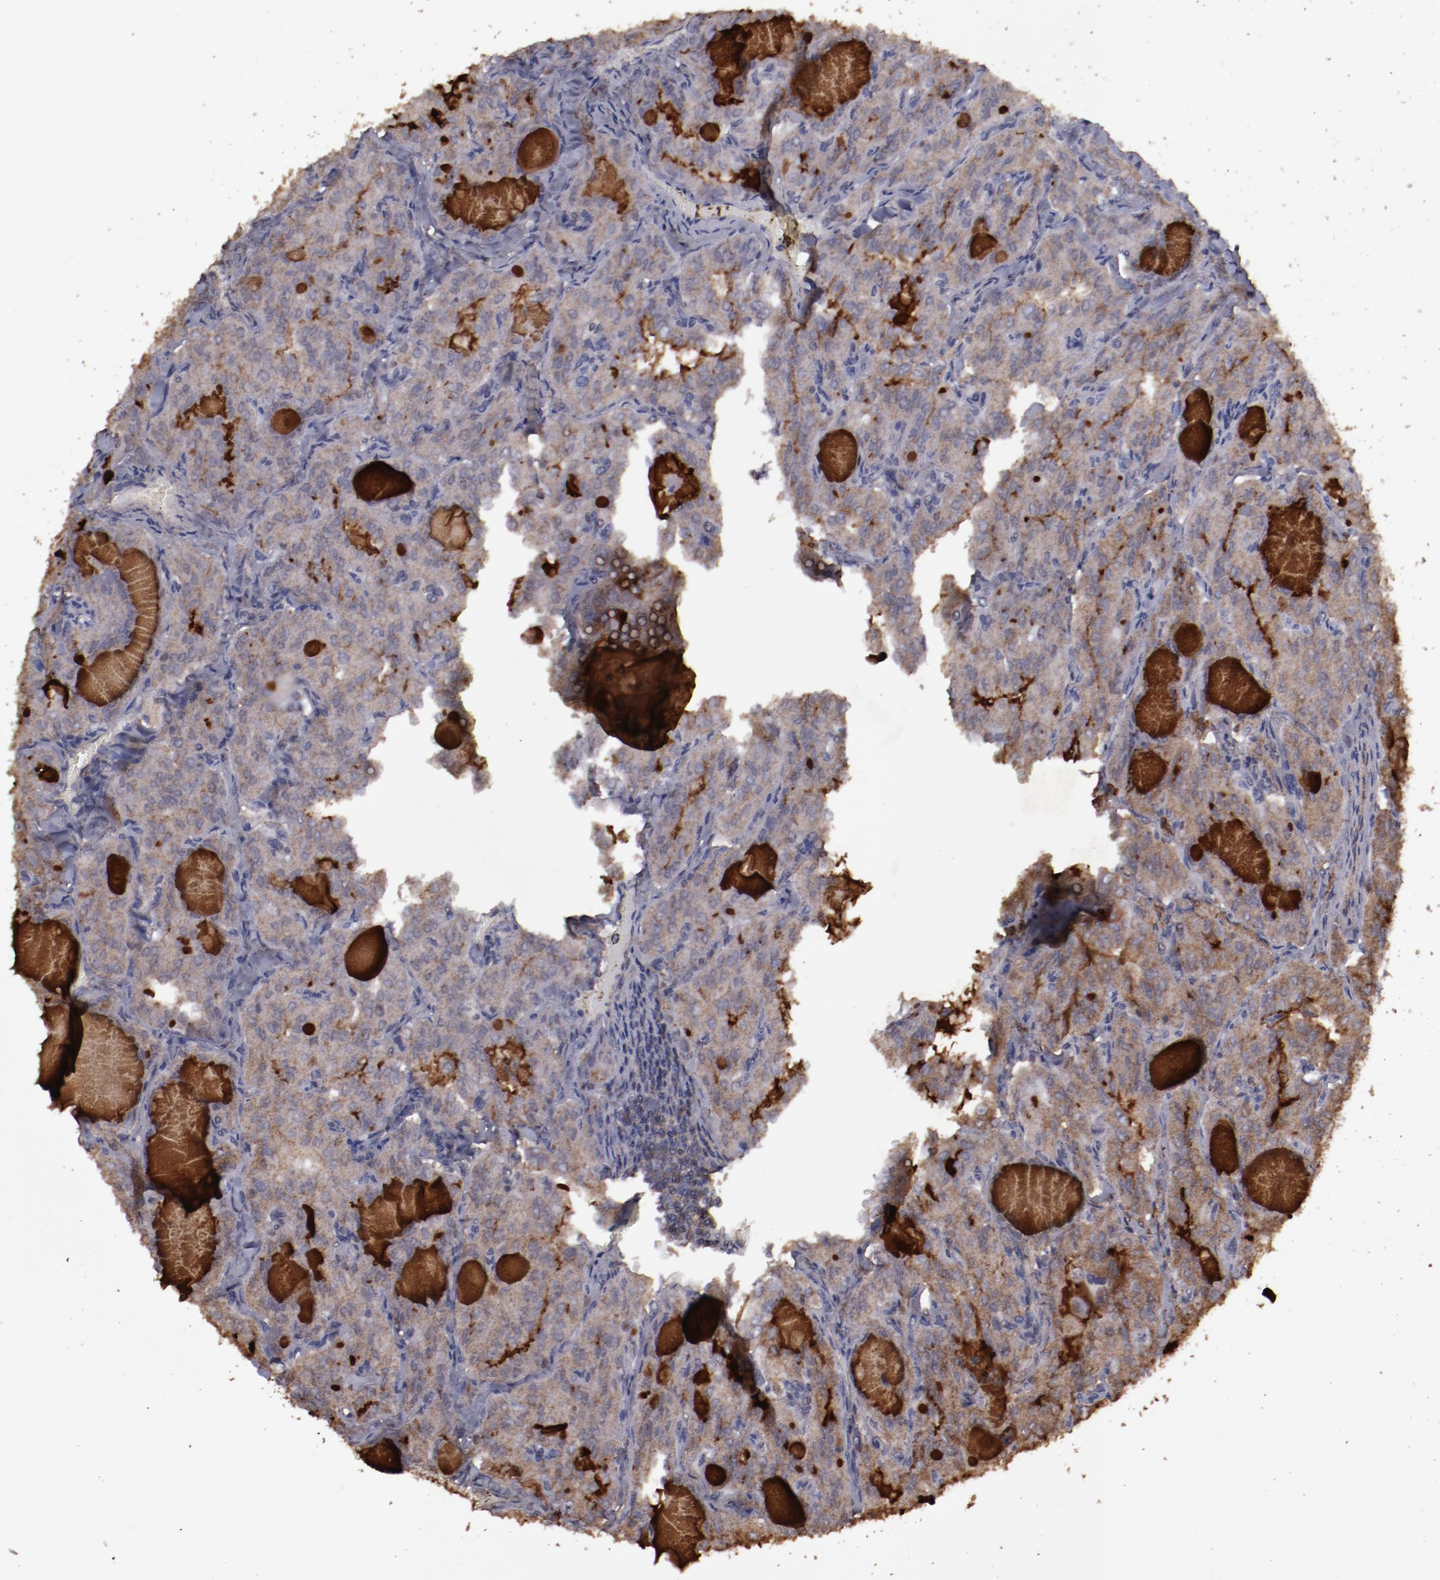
{"staining": {"intensity": "strong", "quantity": ">75%", "location": "cytoplasmic/membranous"}, "tissue": "thyroid cancer", "cell_type": "Tumor cells", "image_type": "cancer", "snomed": [{"axis": "morphology", "description": "Papillary adenocarcinoma, NOS"}, {"axis": "topography", "description": "Thyroid gland"}], "caption": "Immunohistochemical staining of human papillary adenocarcinoma (thyroid) shows strong cytoplasmic/membranous protein staining in about >75% of tumor cells. Using DAB (3,3'-diaminobenzidine) (brown) and hematoxylin (blue) stains, captured at high magnification using brightfield microscopy.", "gene": "FAT1", "patient": {"sex": "male", "age": 20}}